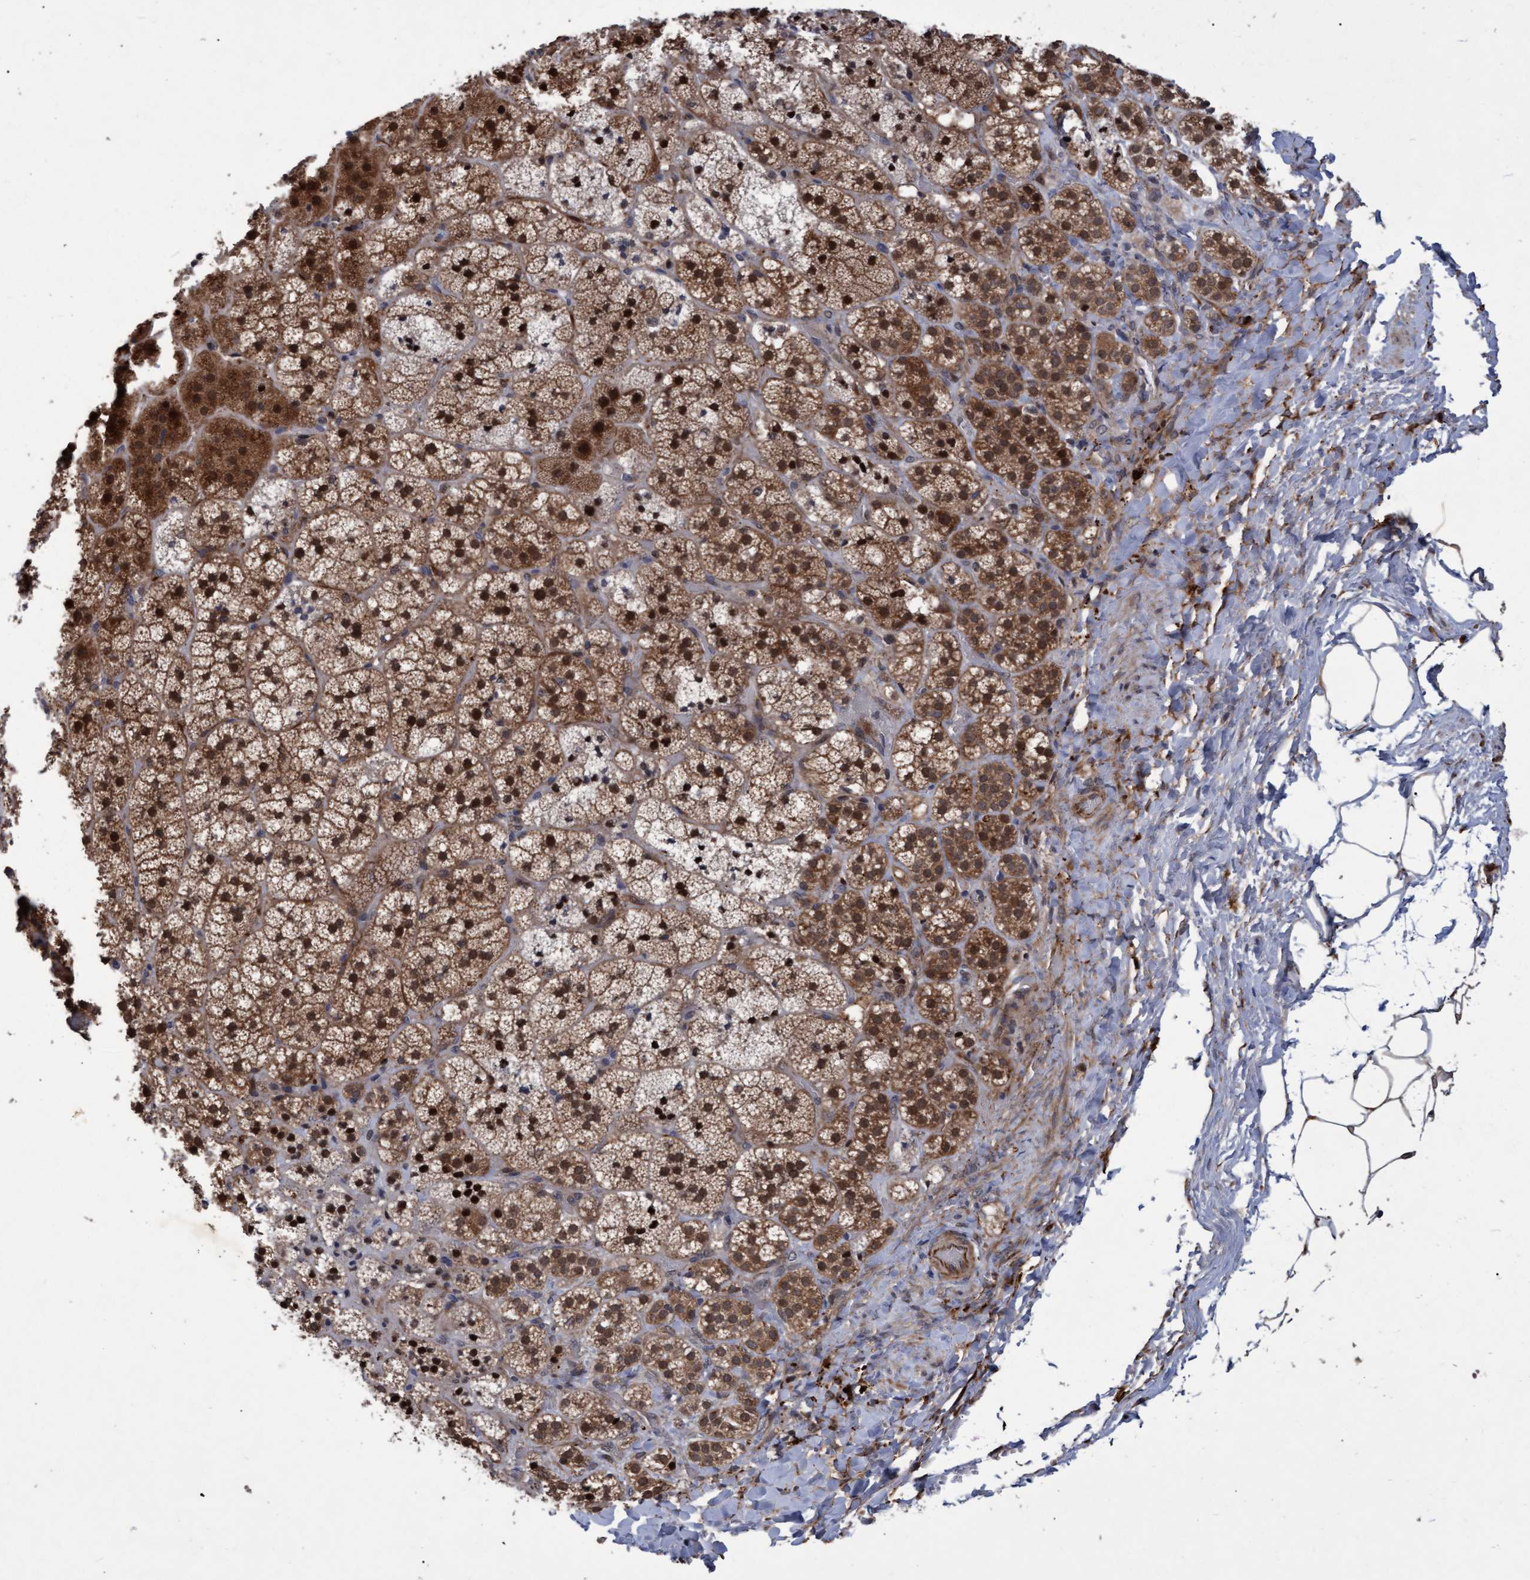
{"staining": {"intensity": "strong", "quantity": ">75%", "location": "cytoplasmic/membranous,nuclear"}, "tissue": "adrenal gland", "cell_type": "Glandular cells", "image_type": "normal", "snomed": [{"axis": "morphology", "description": "Normal tissue, NOS"}, {"axis": "topography", "description": "Adrenal gland"}], "caption": "There is high levels of strong cytoplasmic/membranous,nuclear expression in glandular cells of unremarkable adrenal gland, as demonstrated by immunohistochemical staining (brown color).", "gene": "PSMB6", "patient": {"sex": "female", "age": 44}}